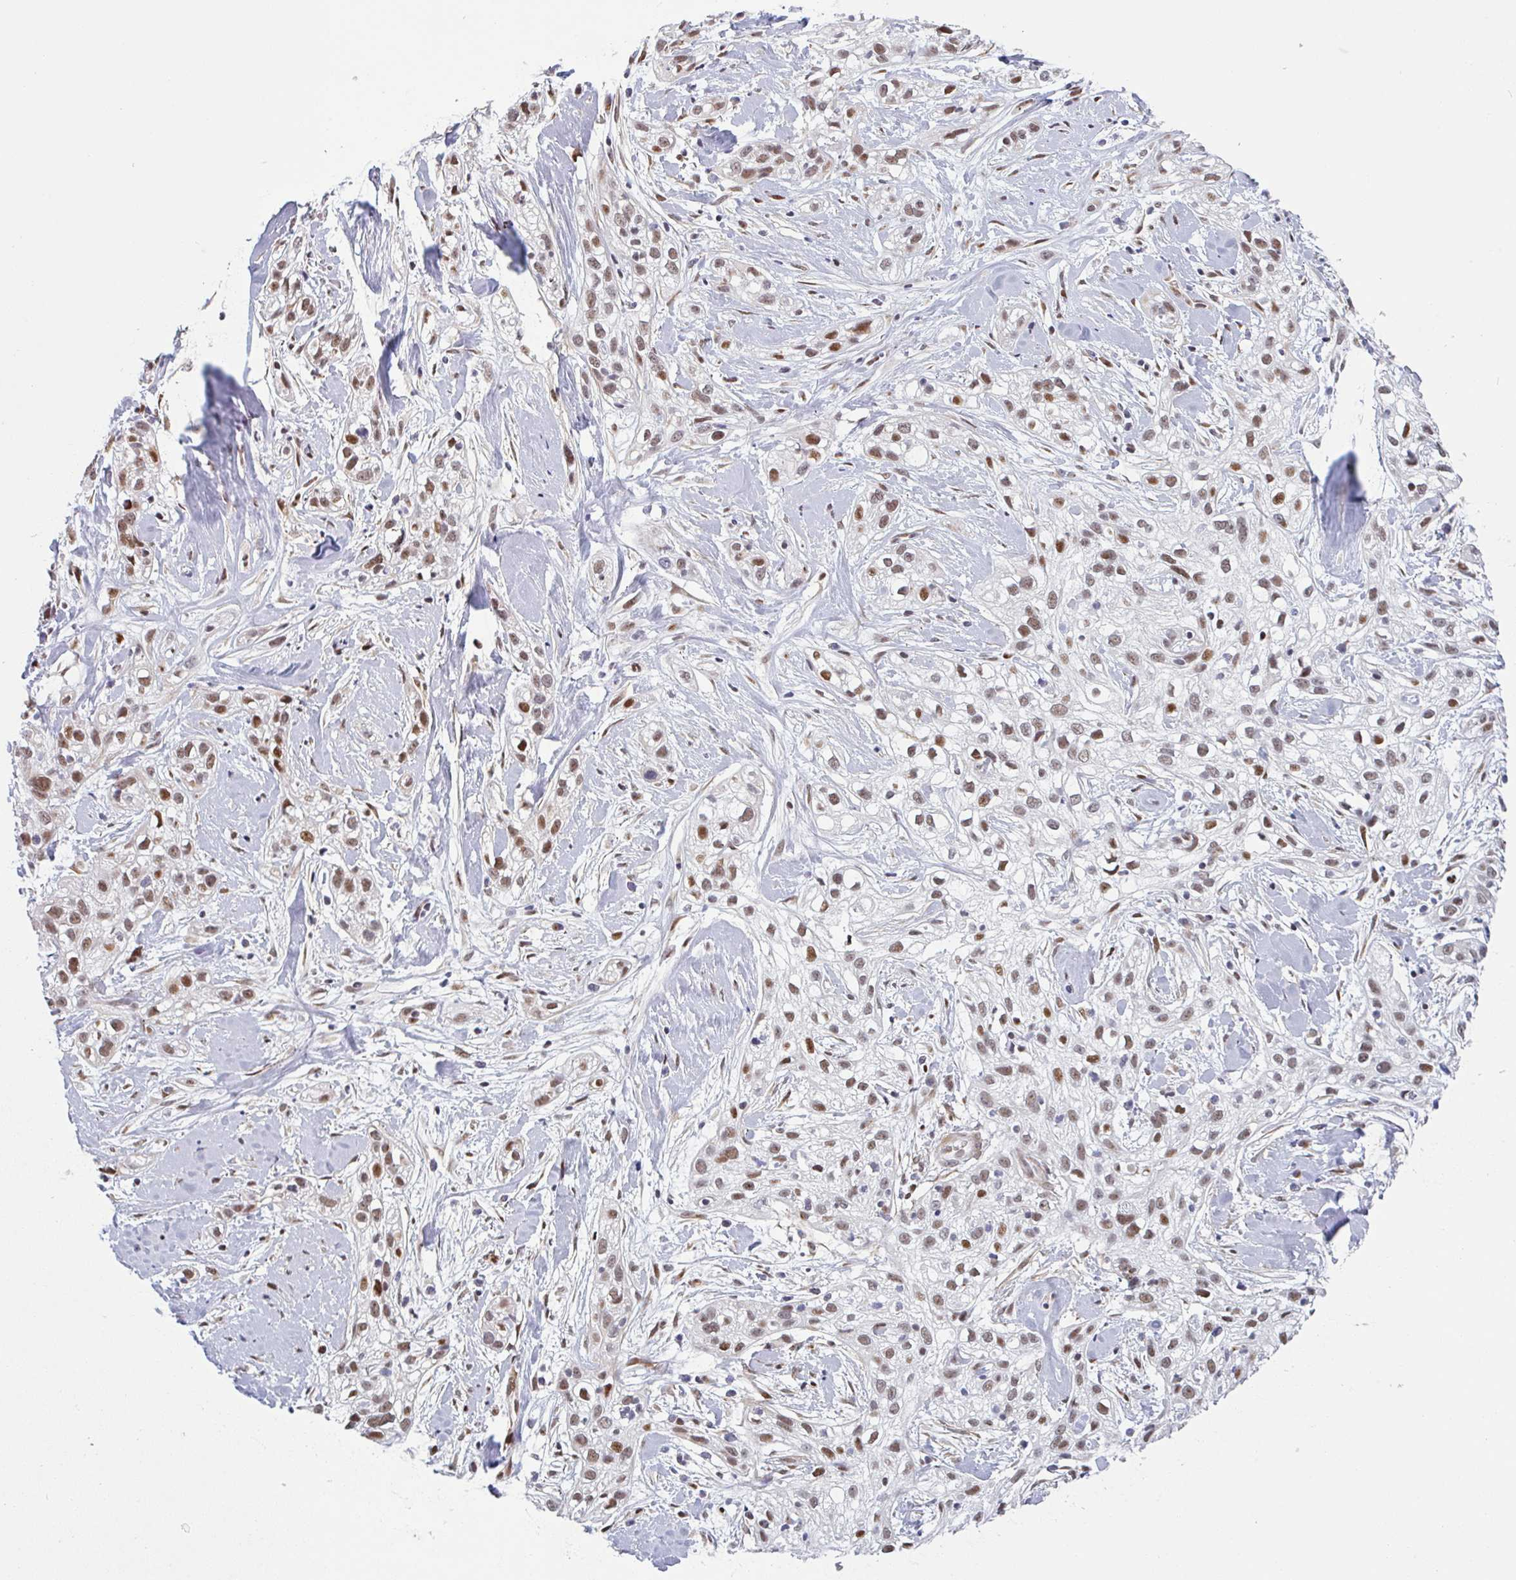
{"staining": {"intensity": "moderate", "quantity": "25%-75%", "location": "nuclear"}, "tissue": "skin cancer", "cell_type": "Tumor cells", "image_type": "cancer", "snomed": [{"axis": "morphology", "description": "Squamous cell carcinoma, NOS"}, {"axis": "topography", "description": "Skin"}], "caption": "This image shows IHC staining of squamous cell carcinoma (skin), with medium moderate nuclear positivity in approximately 25%-75% of tumor cells.", "gene": "TMEM119", "patient": {"sex": "male", "age": 82}}